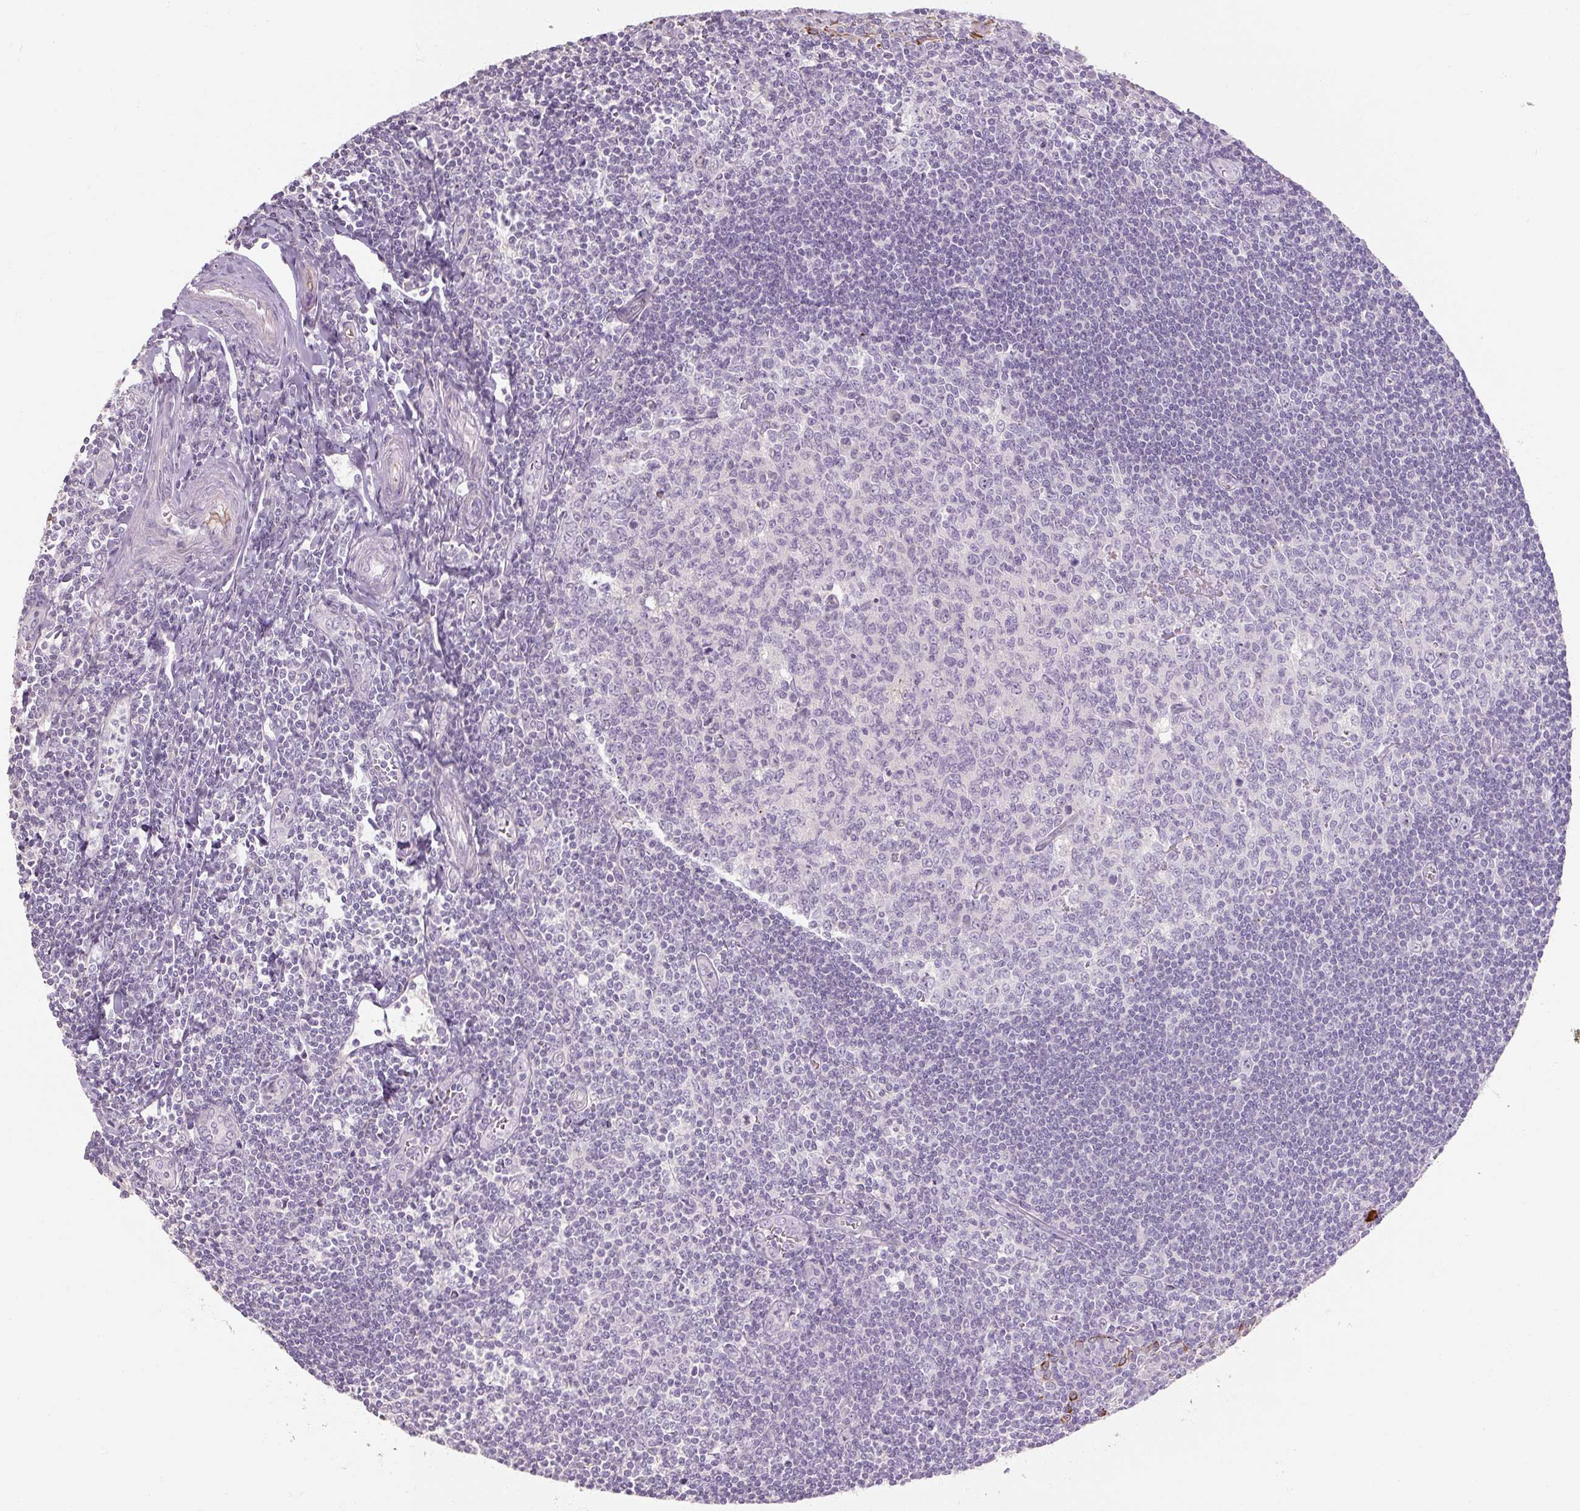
{"staining": {"intensity": "negative", "quantity": "none", "location": "none"}, "tissue": "tonsil", "cell_type": "Germinal center cells", "image_type": "normal", "snomed": [{"axis": "morphology", "description": "Normal tissue, NOS"}, {"axis": "topography", "description": "Tonsil"}], "caption": "Histopathology image shows no protein expression in germinal center cells of benign tonsil. (DAB IHC visualized using brightfield microscopy, high magnification).", "gene": "NFE2L3", "patient": {"sex": "male", "age": 27}}